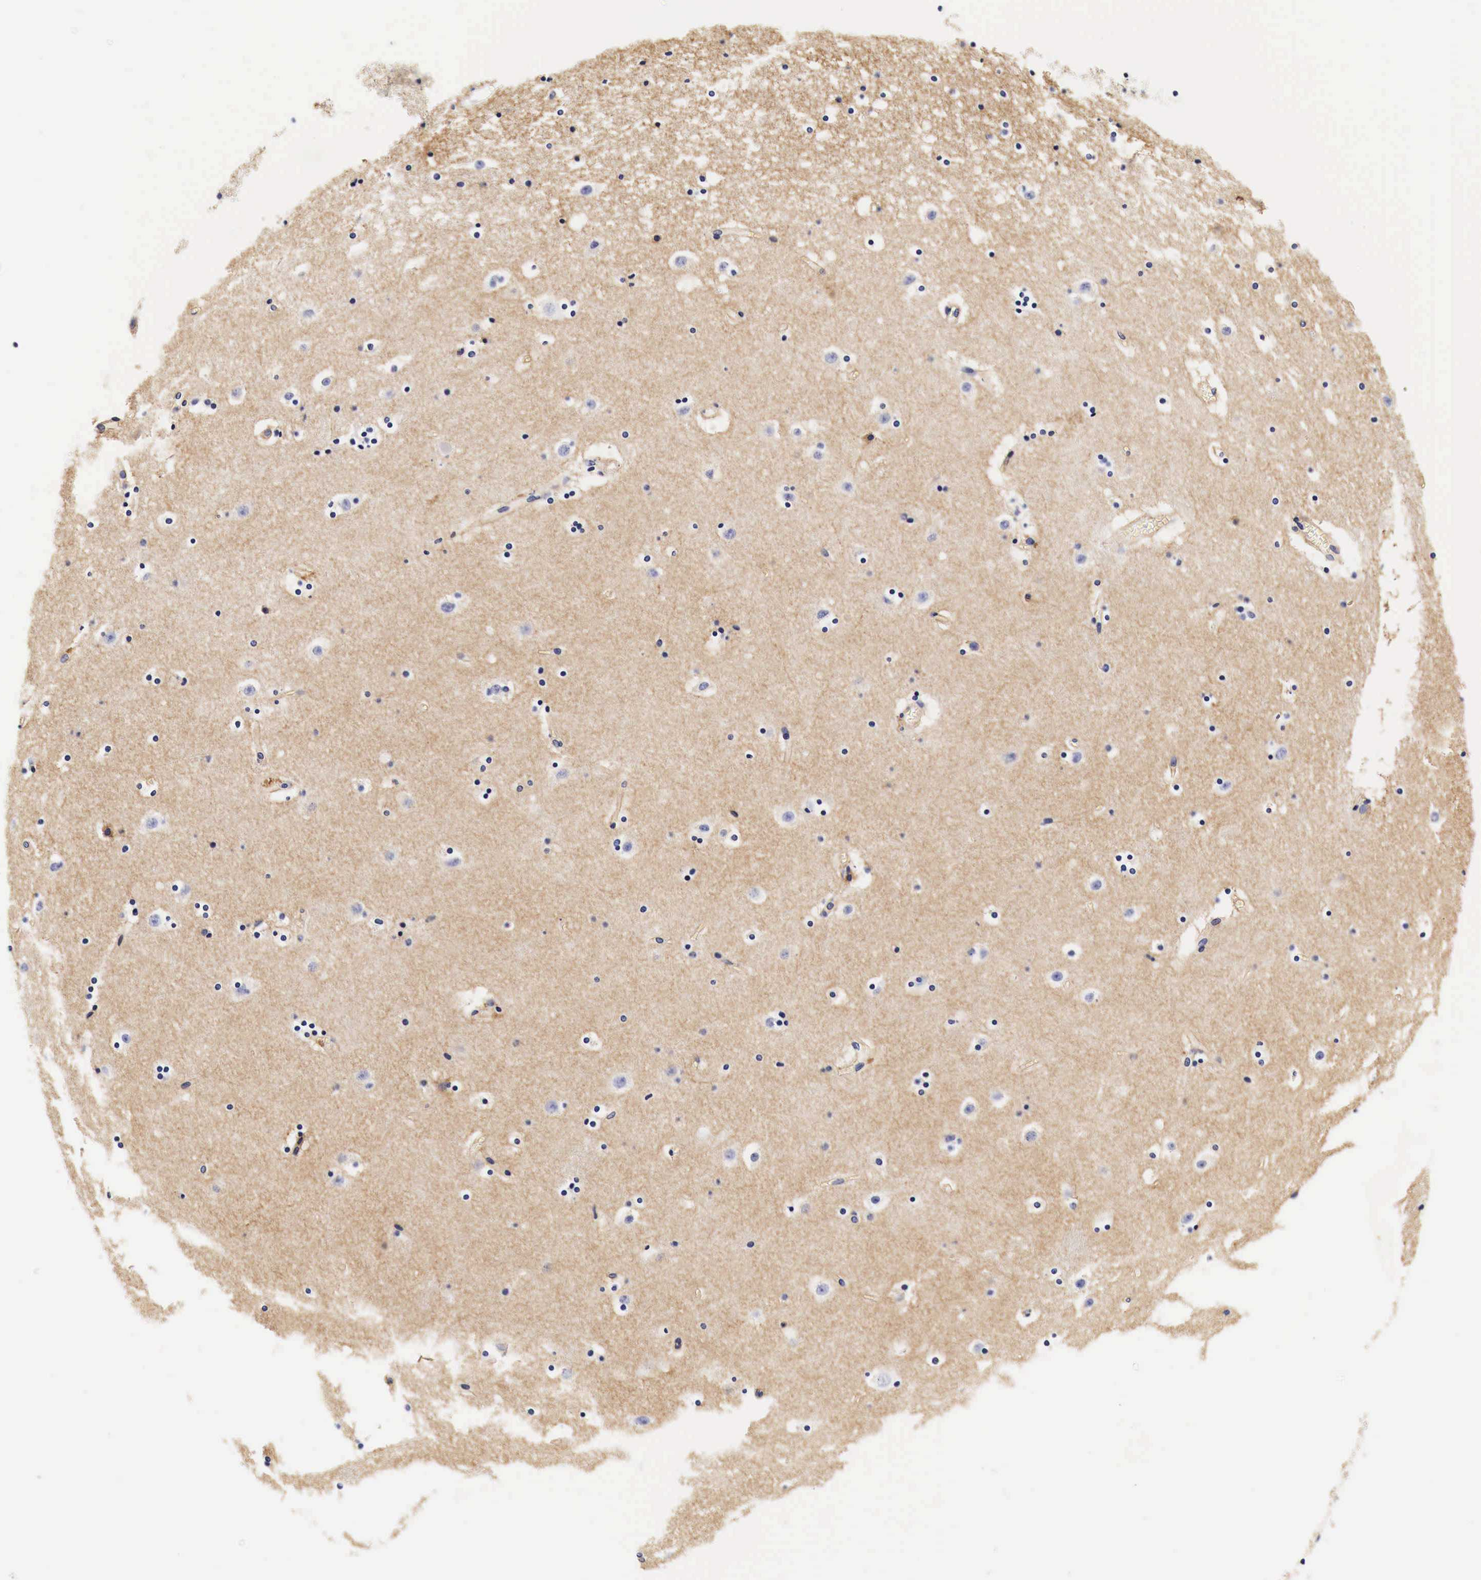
{"staining": {"intensity": "weak", "quantity": "25%-75%", "location": "cytoplasmic/membranous"}, "tissue": "caudate", "cell_type": "Glial cells", "image_type": "normal", "snomed": [{"axis": "morphology", "description": "Normal tissue, NOS"}, {"axis": "topography", "description": "Lateral ventricle wall"}], "caption": "Immunohistochemical staining of normal human caudate shows weak cytoplasmic/membranous protein staining in about 25%-75% of glial cells. (DAB IHC, brown staining for protein, blue staining for nuclei).", "gene": "EGFR", "patient": {"sex": "male", "age": 45}}